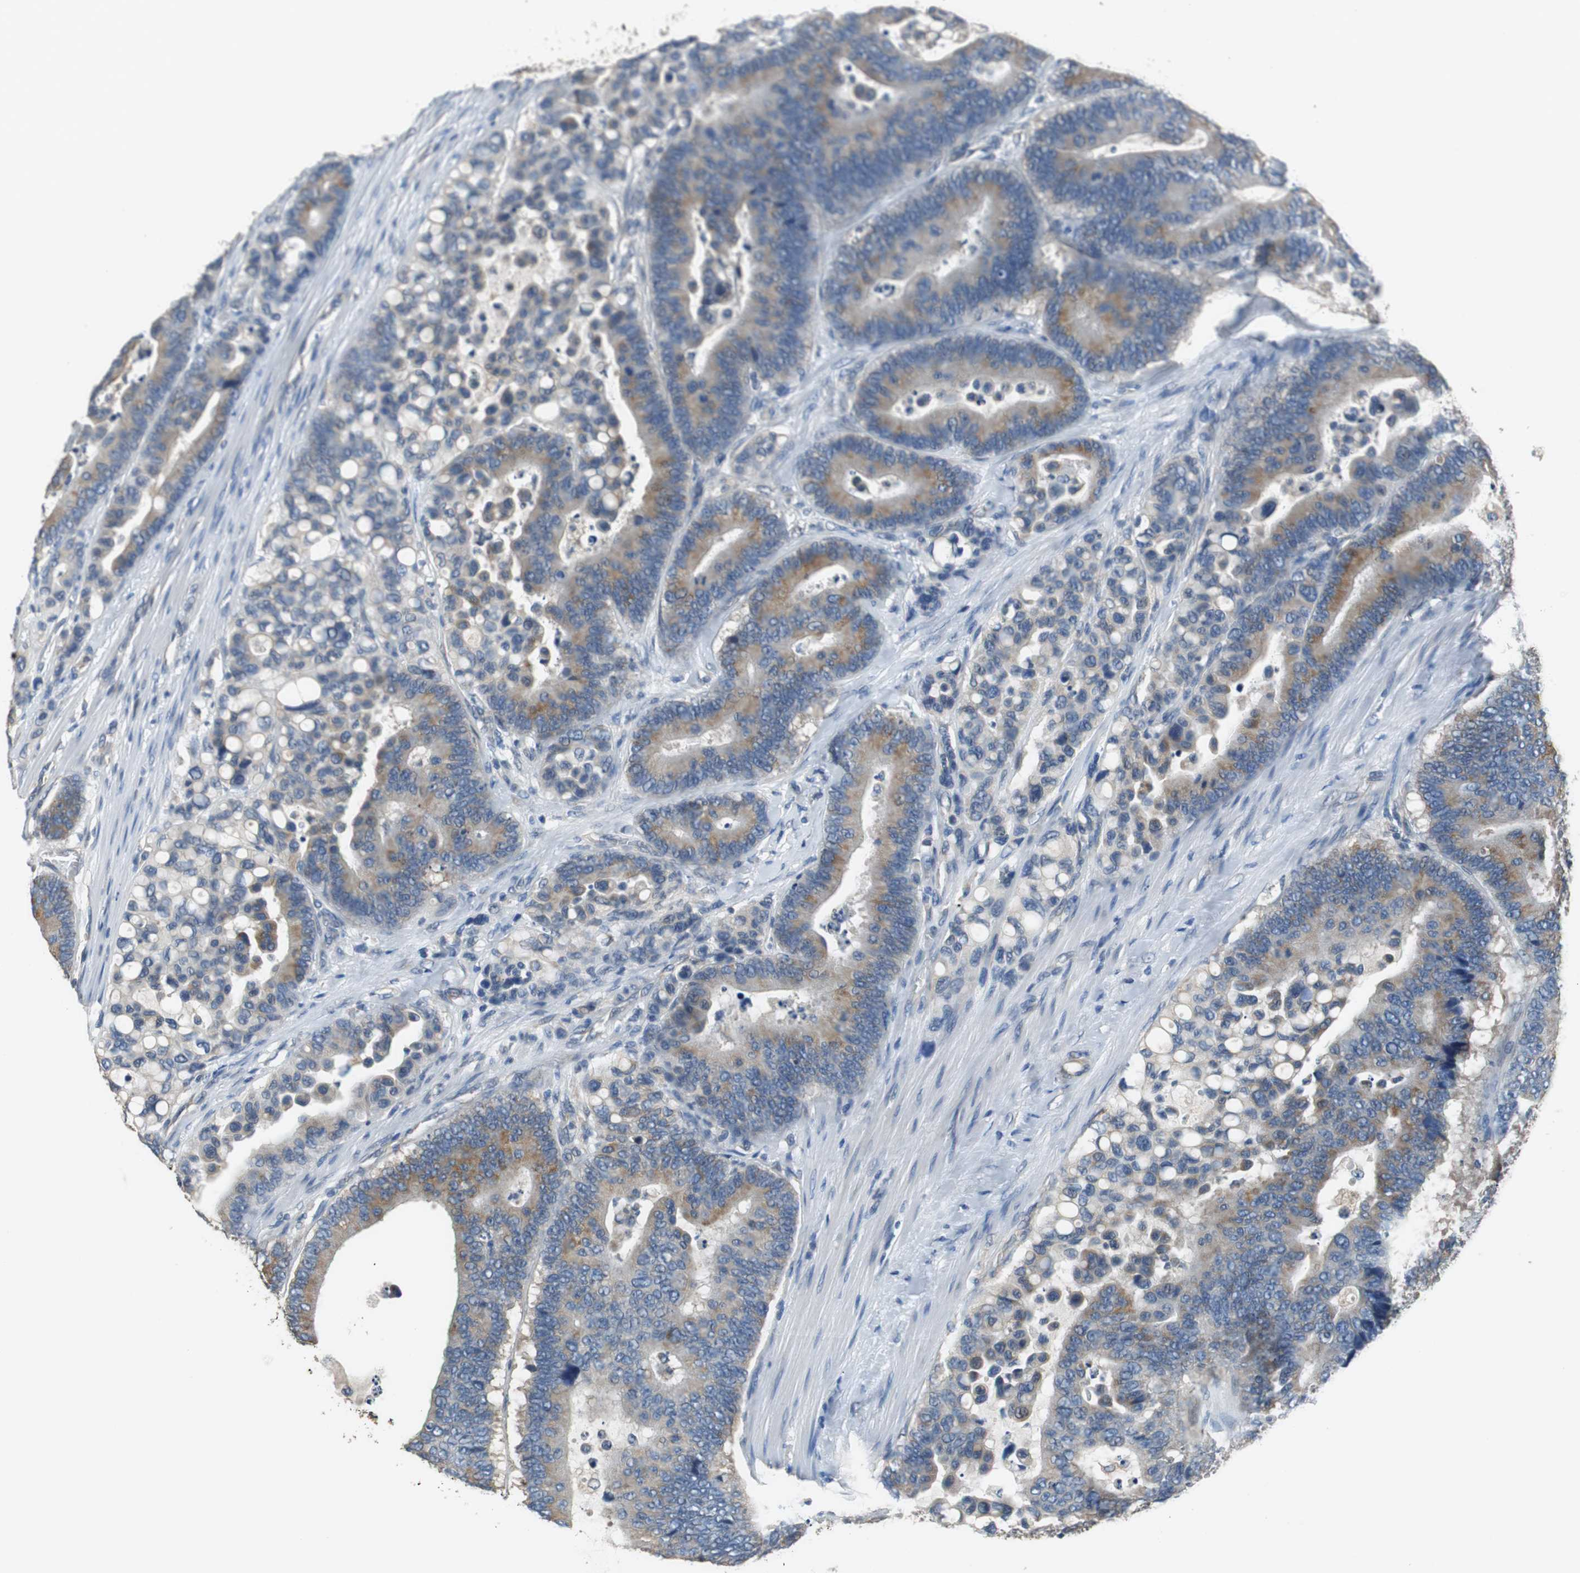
{"staining": {"intensity": "moderate", "quantity": ">75%", "location": "cytoplasmic/membranous"}, "tissue": "colorectal cancer", "cell_type": "Tumor cells", "image_type": "cancer", "snomed": [{"axis": "morphology", "description": "Normal tissue, NOS"}, {"axis": "morphology", "description": "Adenocarcinoma, NOS"}, {"axis": "topography", "description": "Colon"}], "caption": "Human colorectal cancer stained for a protein (brown) exhibits moderate cytoplasmic/membranous positive expression in about >75% of tumor cells.", "gene": "ALDH4A1", "patient": {"sex": "male", "age": 82}}